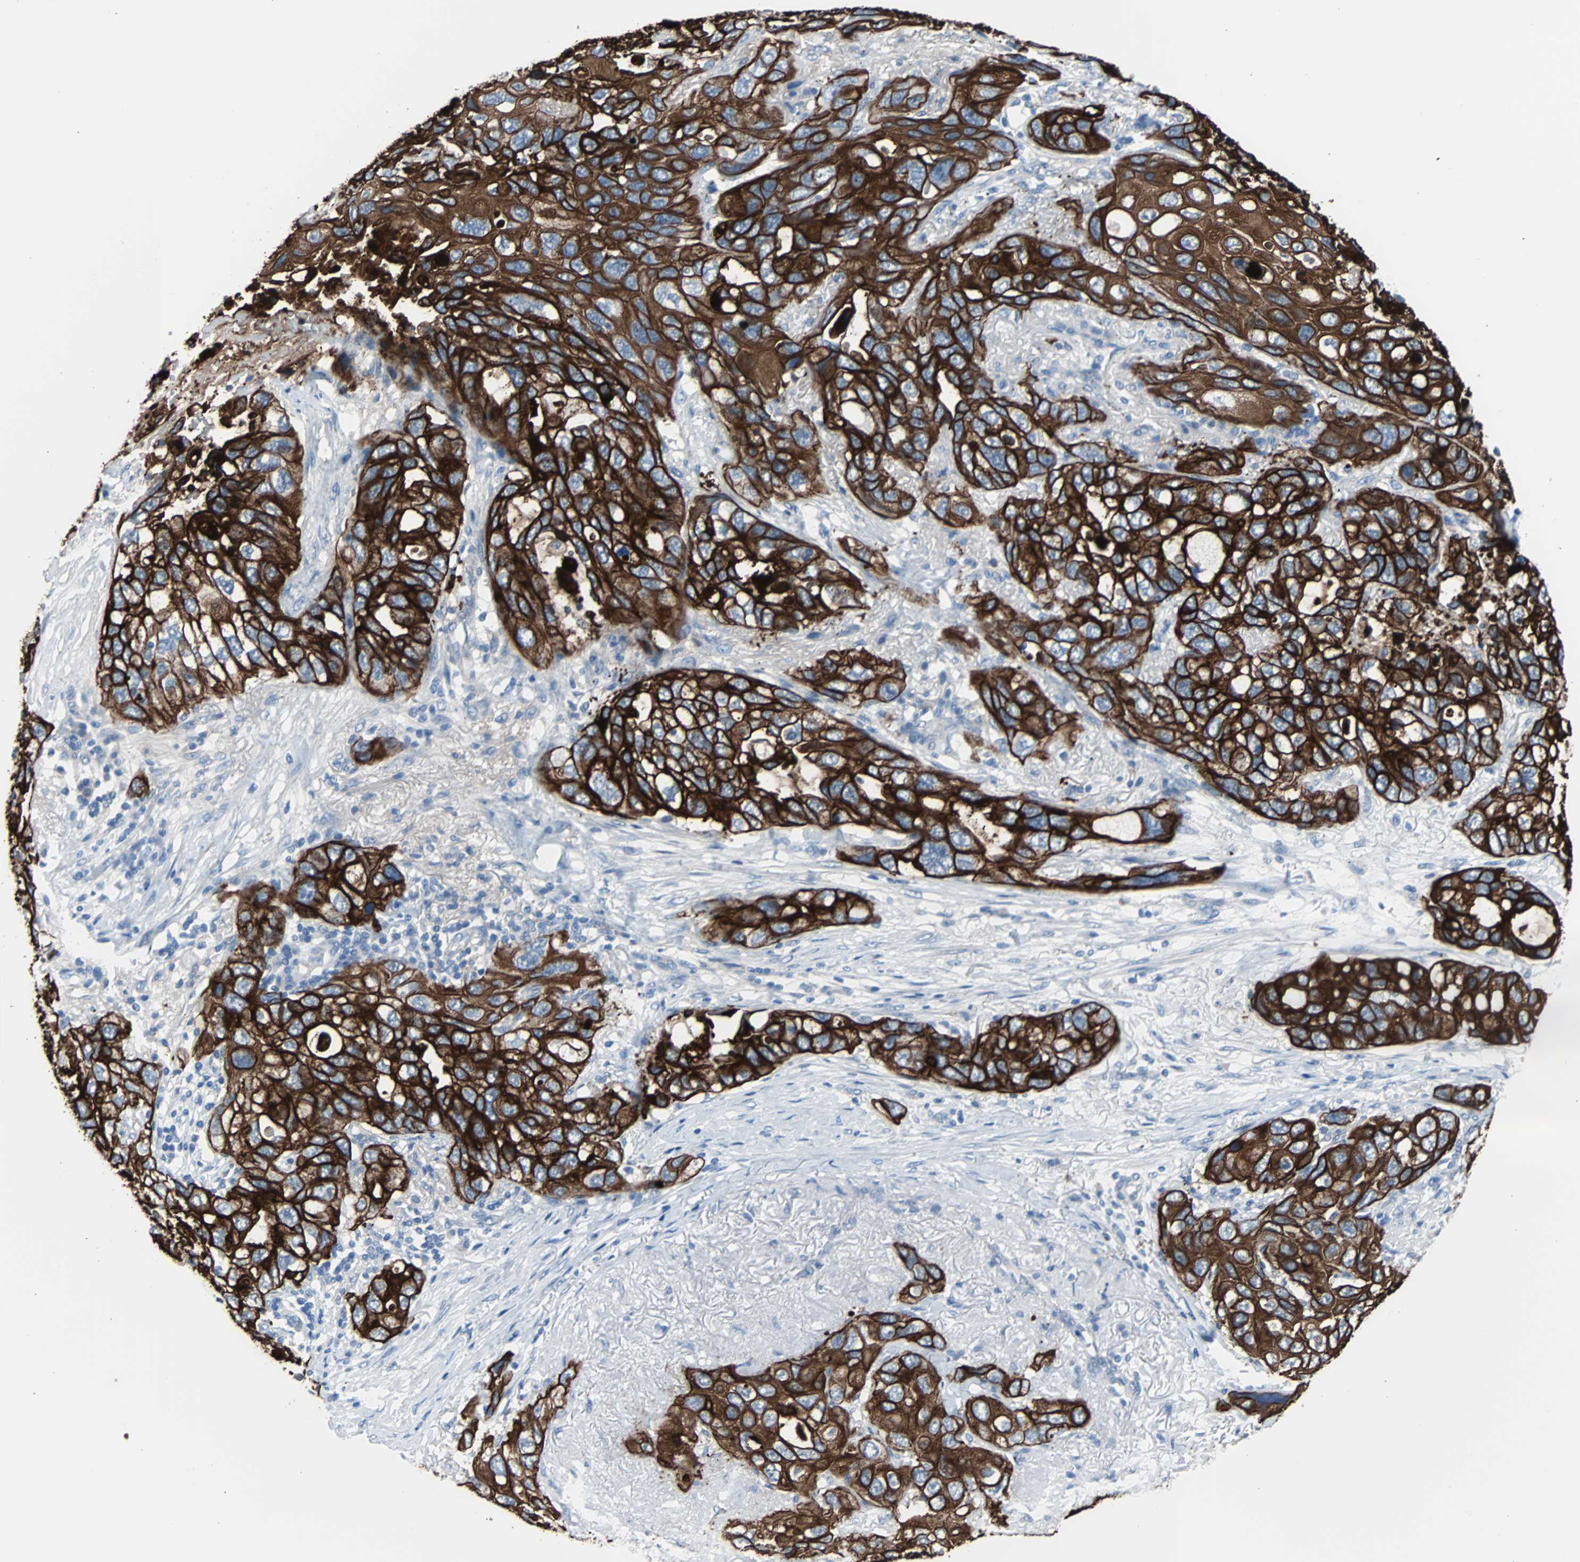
{"staining": {"intensity": "strong", "quantity": ">75%", "location": "cytoplasmic/membranous"}, "tissue": "lung cancer", "cell_type": "Tumor cells", "image_type": "cancer", "snomed": [{"axis": "morphology", "description": "Squamous cell carcinoma, NOS"}, {"axis": "topography", "description": "Lung"}], "caption": "Immunohistochemistry (DAB (3,3'-diaminobenzidine)) staining of lung cancer (squamous cell carcinoma) displays strong cytoplasmic/membranous protein expression in approximately >75% of tumor cells.", "gene": "KRT7", "patient": {"sex": "female", "age": 73}}